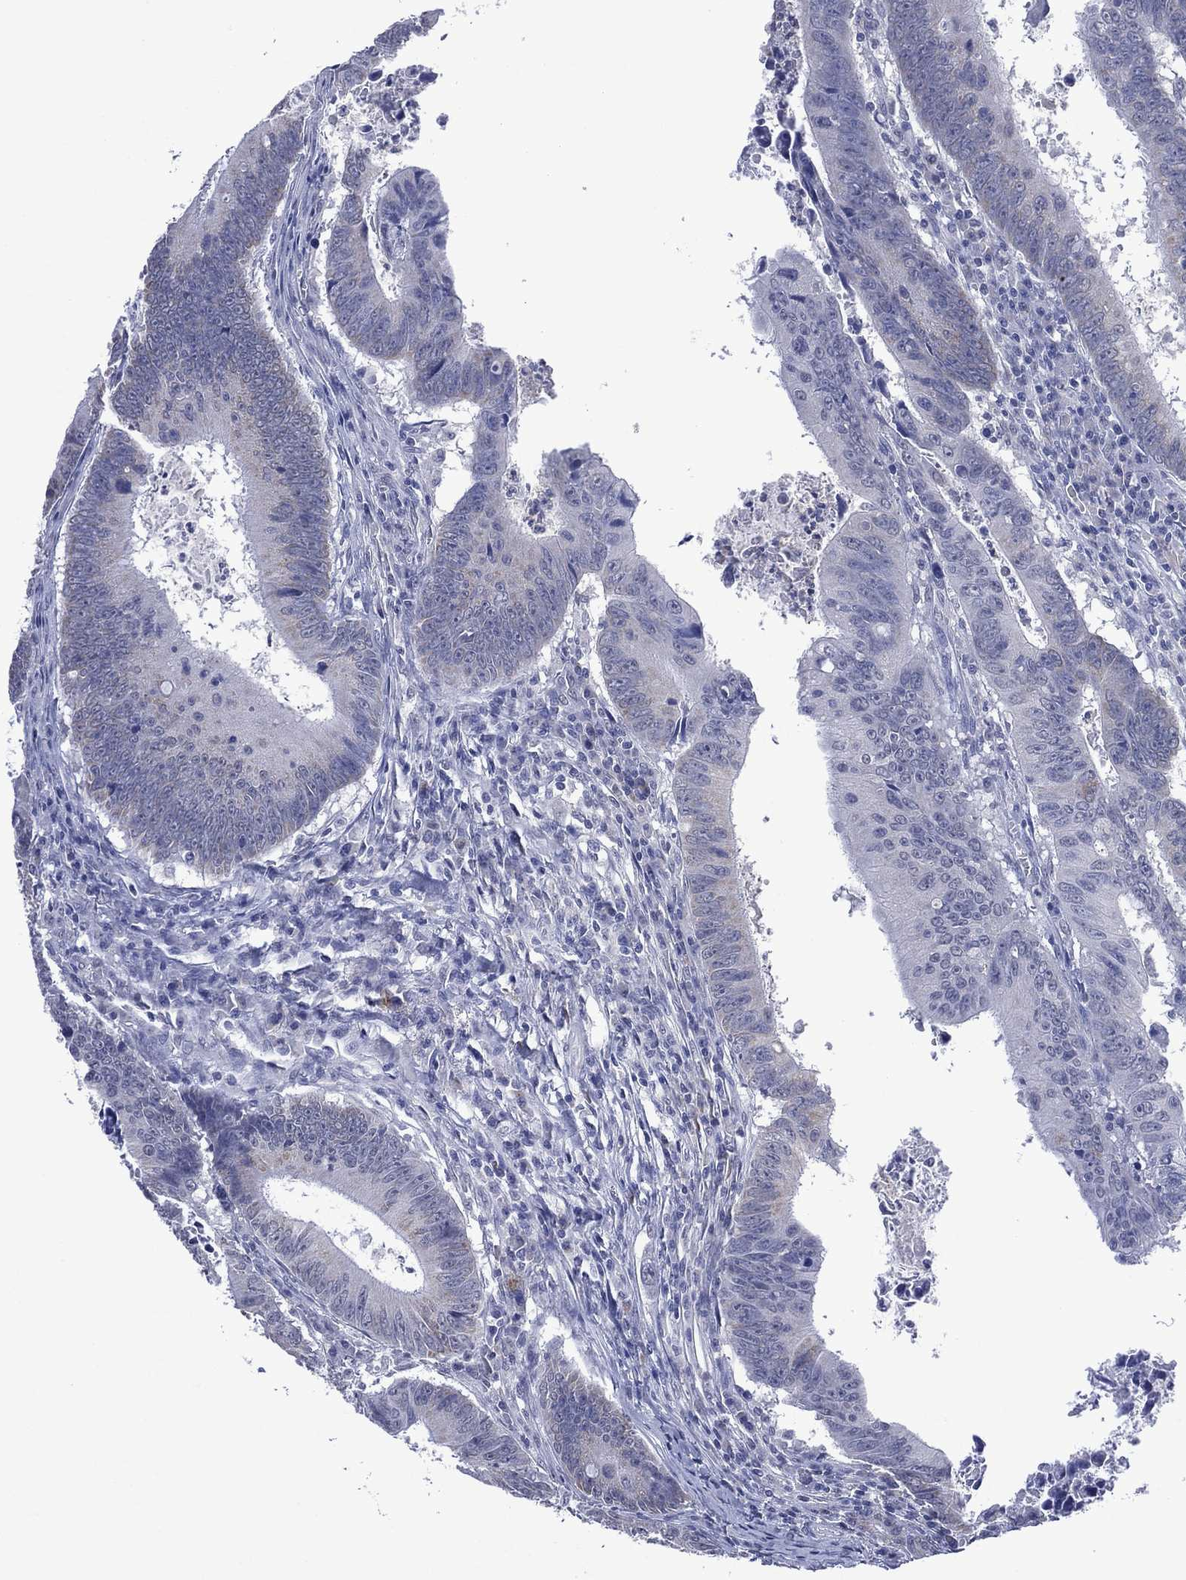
{"staining": {"intensity": "negative", "quantity": "none", "location": "none"}, "tissue": "colorectal cancer", "cell_type": "Tumor cells", "image_type": "cancer", "snomed": [{"axis": "morphology", "description": "Adenocarcinoma, NOS"}, {"axis": "topography", "description": "Colon"}], "caption": "The image shows no staining of tumor cells in colorectal cancer (adenocarcinoma). The staining was performed using DAB (3,3'-diaminobenzidine) to visualize the protein expression in brown, while the nuclei were stained in blue with hematoxylin (Magnification: 20x).", "gene": "ASB10", "patient": {"sex": "female", "age": 87}}